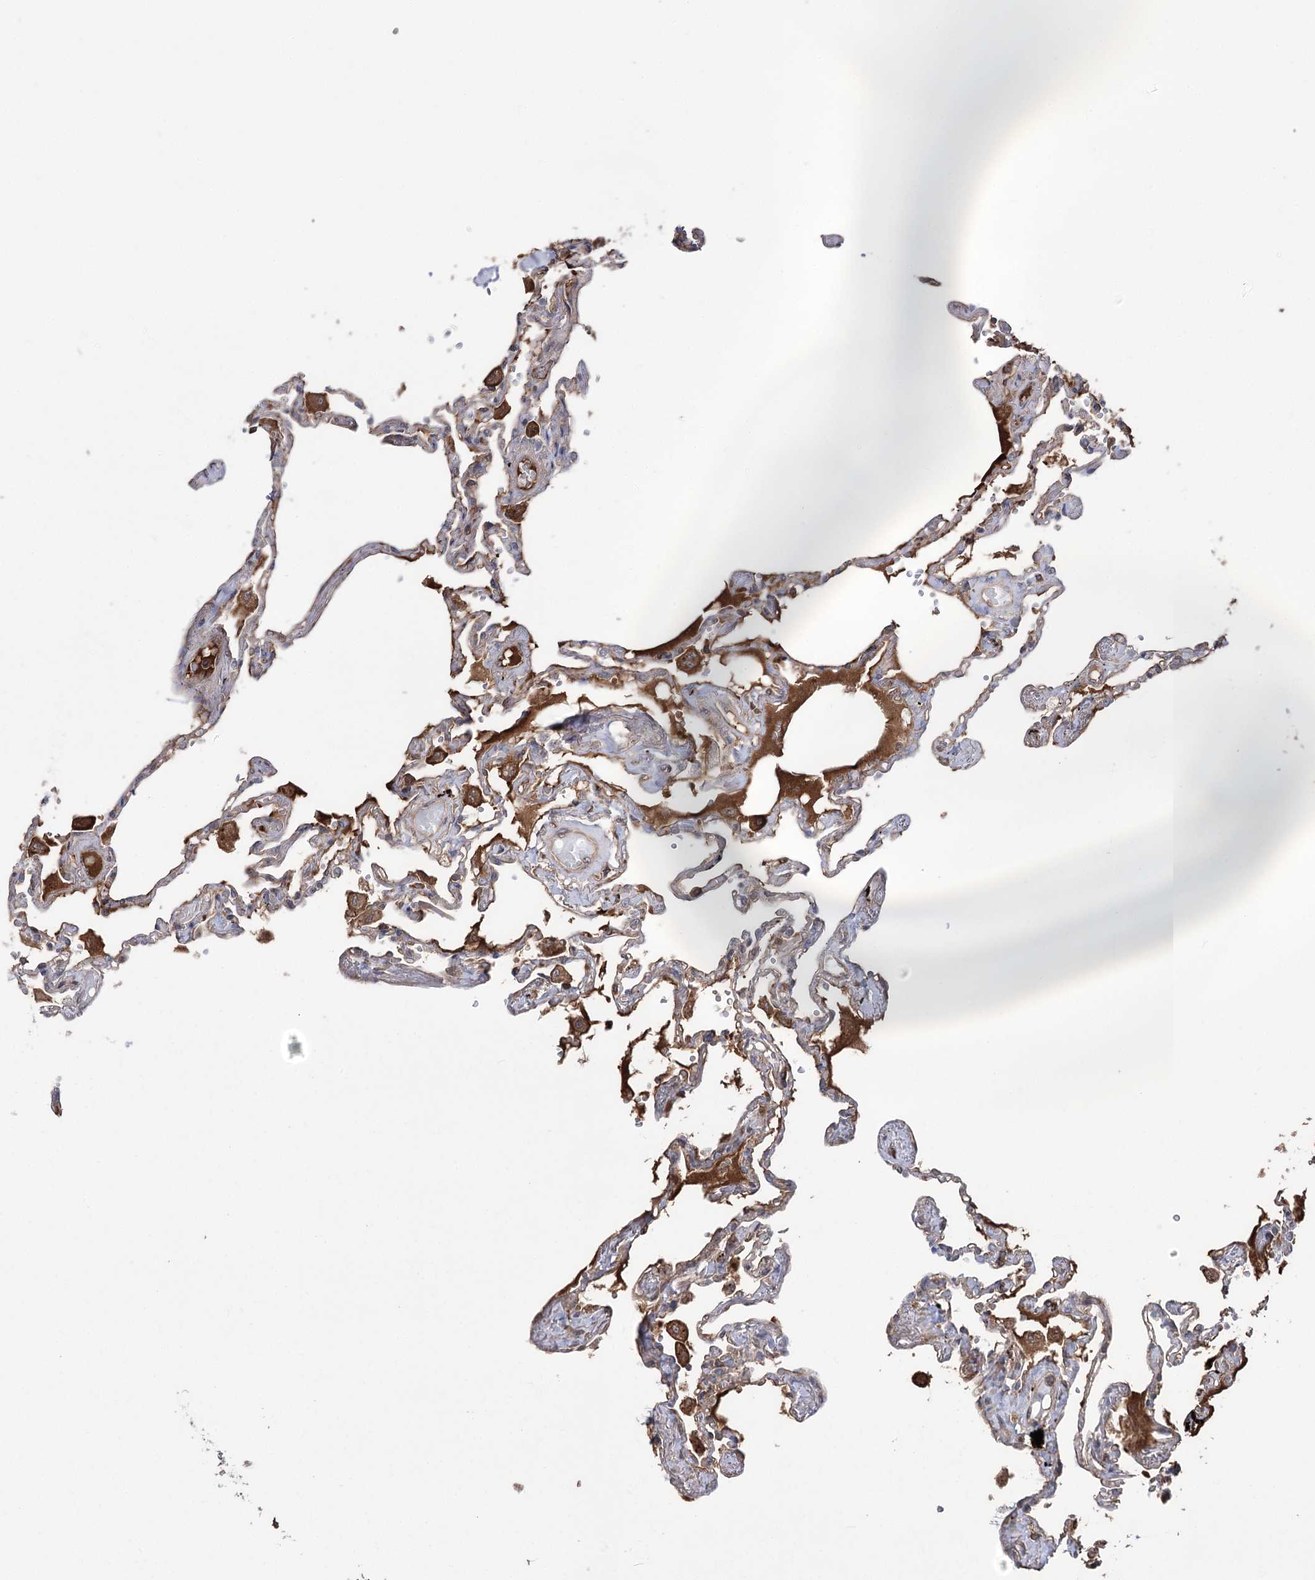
{"staining": {"intensity": "weak", "quantity": "25%-75%", "location": "cytoplasmic/membranous"}, "tissue": "lung", "cell_type": "Alveolar cells", "image_type": "normal", "snomed": [{"axis": "morphology", "description": "Normal tissue, NOS"}, {"axis": "topography", "description": "Lung"}], "caption": "Unremarkable lung reveals weak cytoplasmic/membranous staining in about 25%-75% of alveolar cells.", "gene": "OTUD1", "patient": {"sex": "female", "age": 67}}